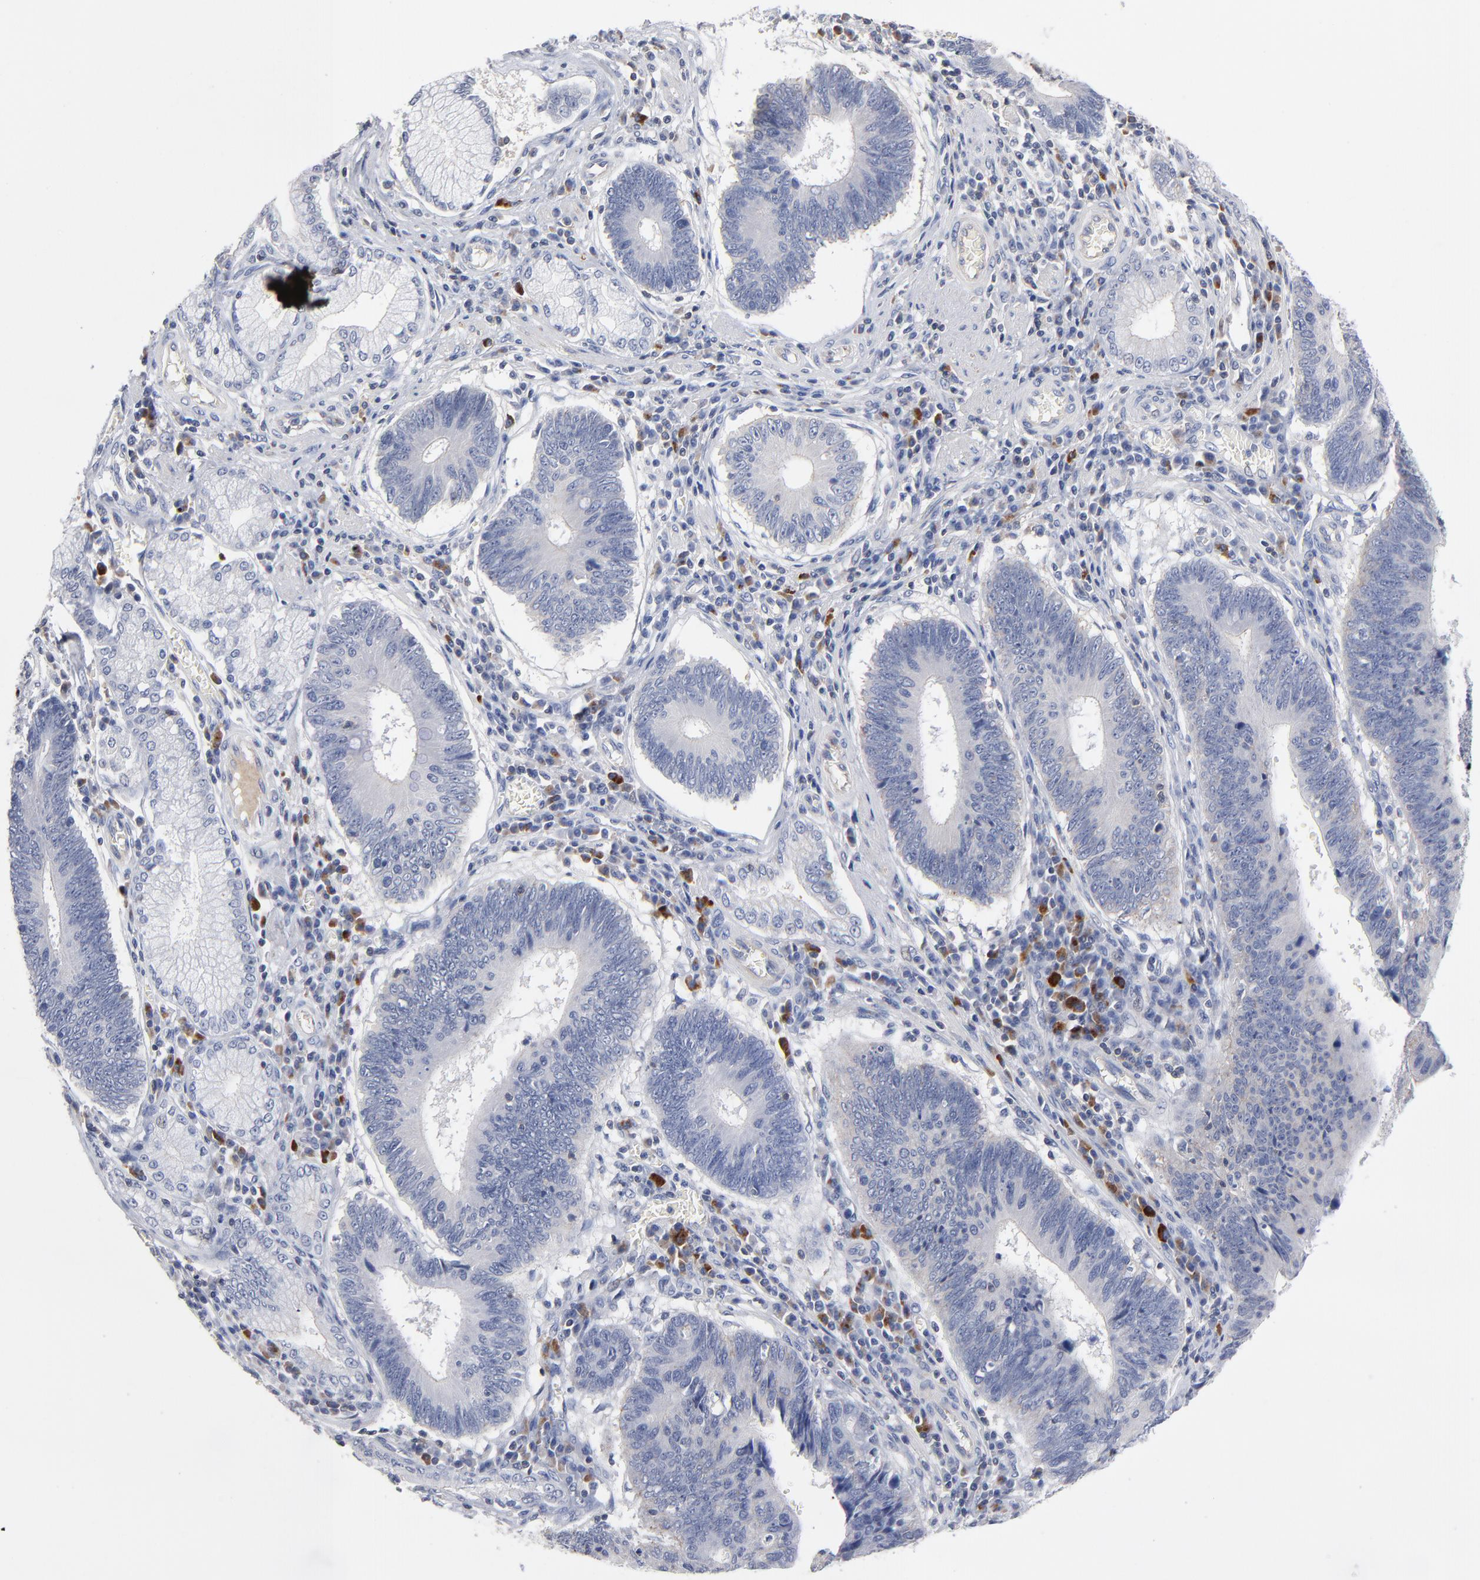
{"staining": {"intensity": "weak", "quantity": "<25%", "location": "cytoplasmic/membranous"}, "tissue": "stomach cancer", "cell_type": "Tumor cells", "image_type": "cancer", "snomed": [{"axis": "morphology", "description": "Adenocarcinoma, NOS"}, {"axis": "topography", "description": "Stomach"}], "caption": "Histopathology image shows no significant protein positivity in tumor cells of stomach adenocarcinoma.", "gene": "PDLIM2", "patient": {"sex": "male", "age": 59}}